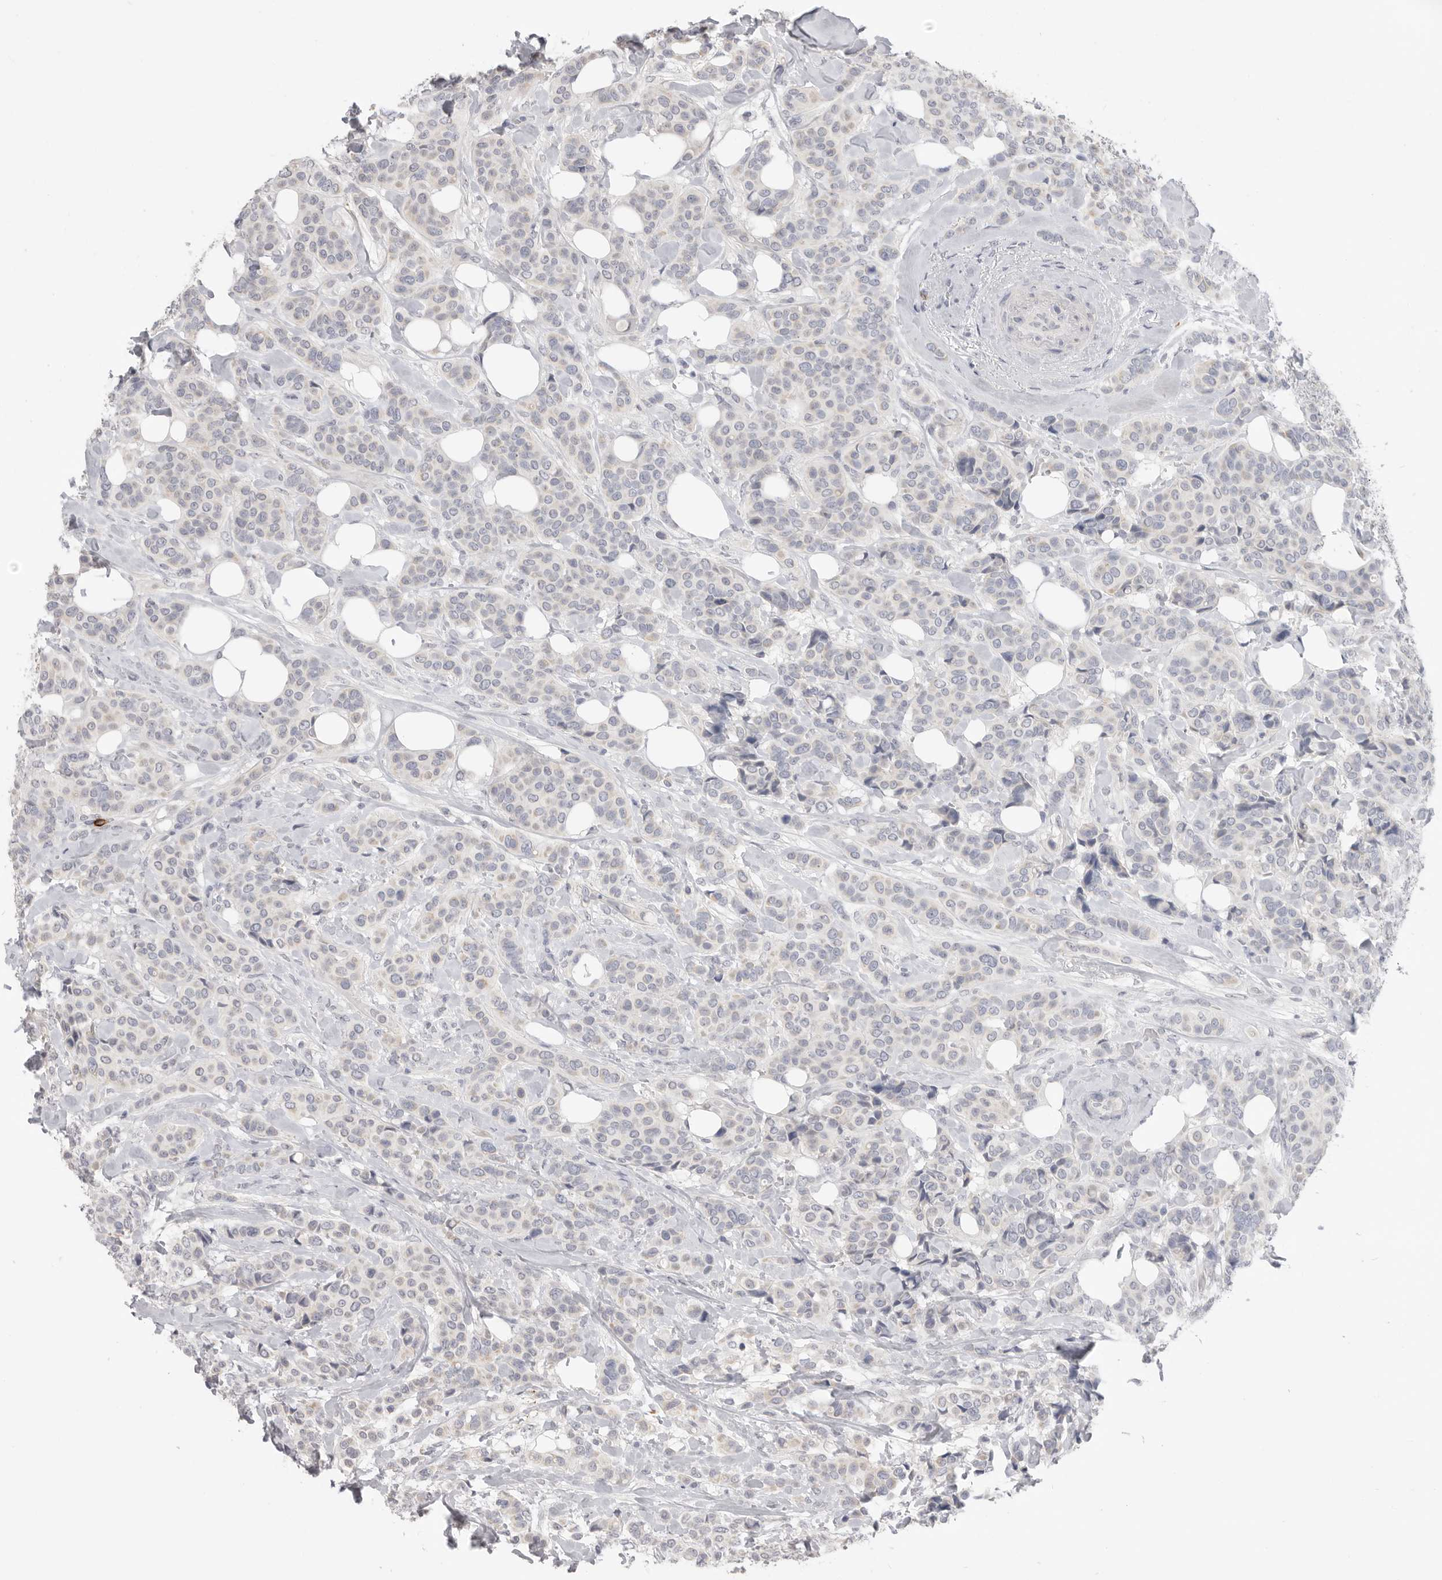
{"staining": {"intensity": "negative", "quantity": "none", "location": "none"}, "tissue": "breast cancer", "cell_type": "Tumor cells", "image_type": "cancer", "snomed": [{"axis": "morphology", "description": "Lobular carcinoma"}, {"axis": "topography", "description": "Breast"}], "caption": "Lobular carcinoma (breast) was stained to show a protein in brown. There is no significant staining in tumor cells. (Brightfield microscopy of DAB immunohistochemistry (IHC) at high magnification).", "gene": "XIRP1", "patient": {"sex": "female", "age": 51}}